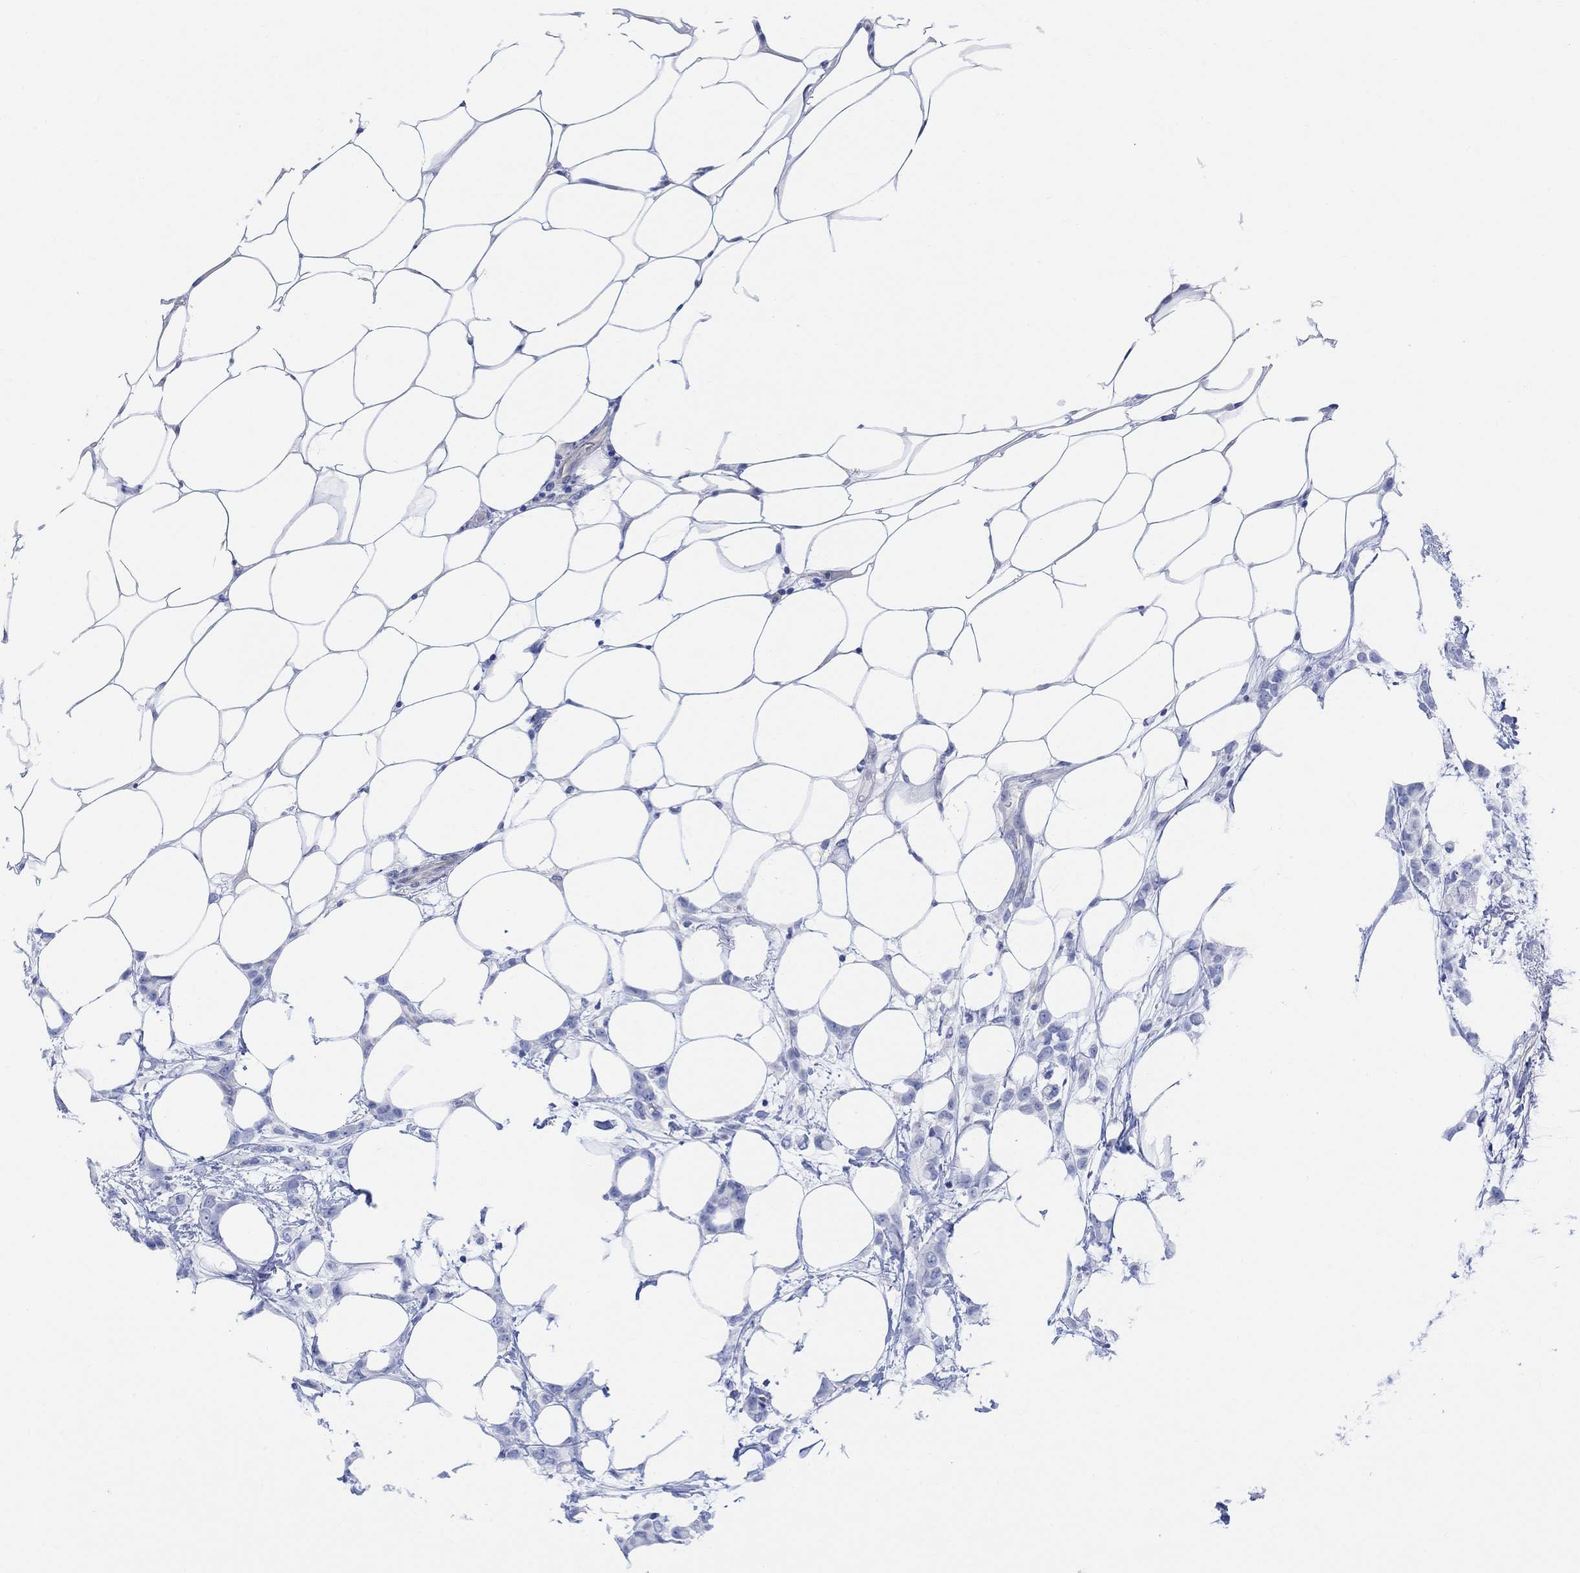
{"staining": {"intensity": "negative", "quantity": "none", "location": "none"}, "tissue": "breast cancer", "cell_type": "Tumor cells", "image_type": "cancer", "snomed": [{"axis": "morphology", "description": "Lobular carcinoma"}, {"axis": "topography", "description": "Breast"}], "caption": "Tumor cells show no significant staining in breast lobular carcinoma.", "gene": "GNG13", "patient": {"sex": "female", "age": 66}}